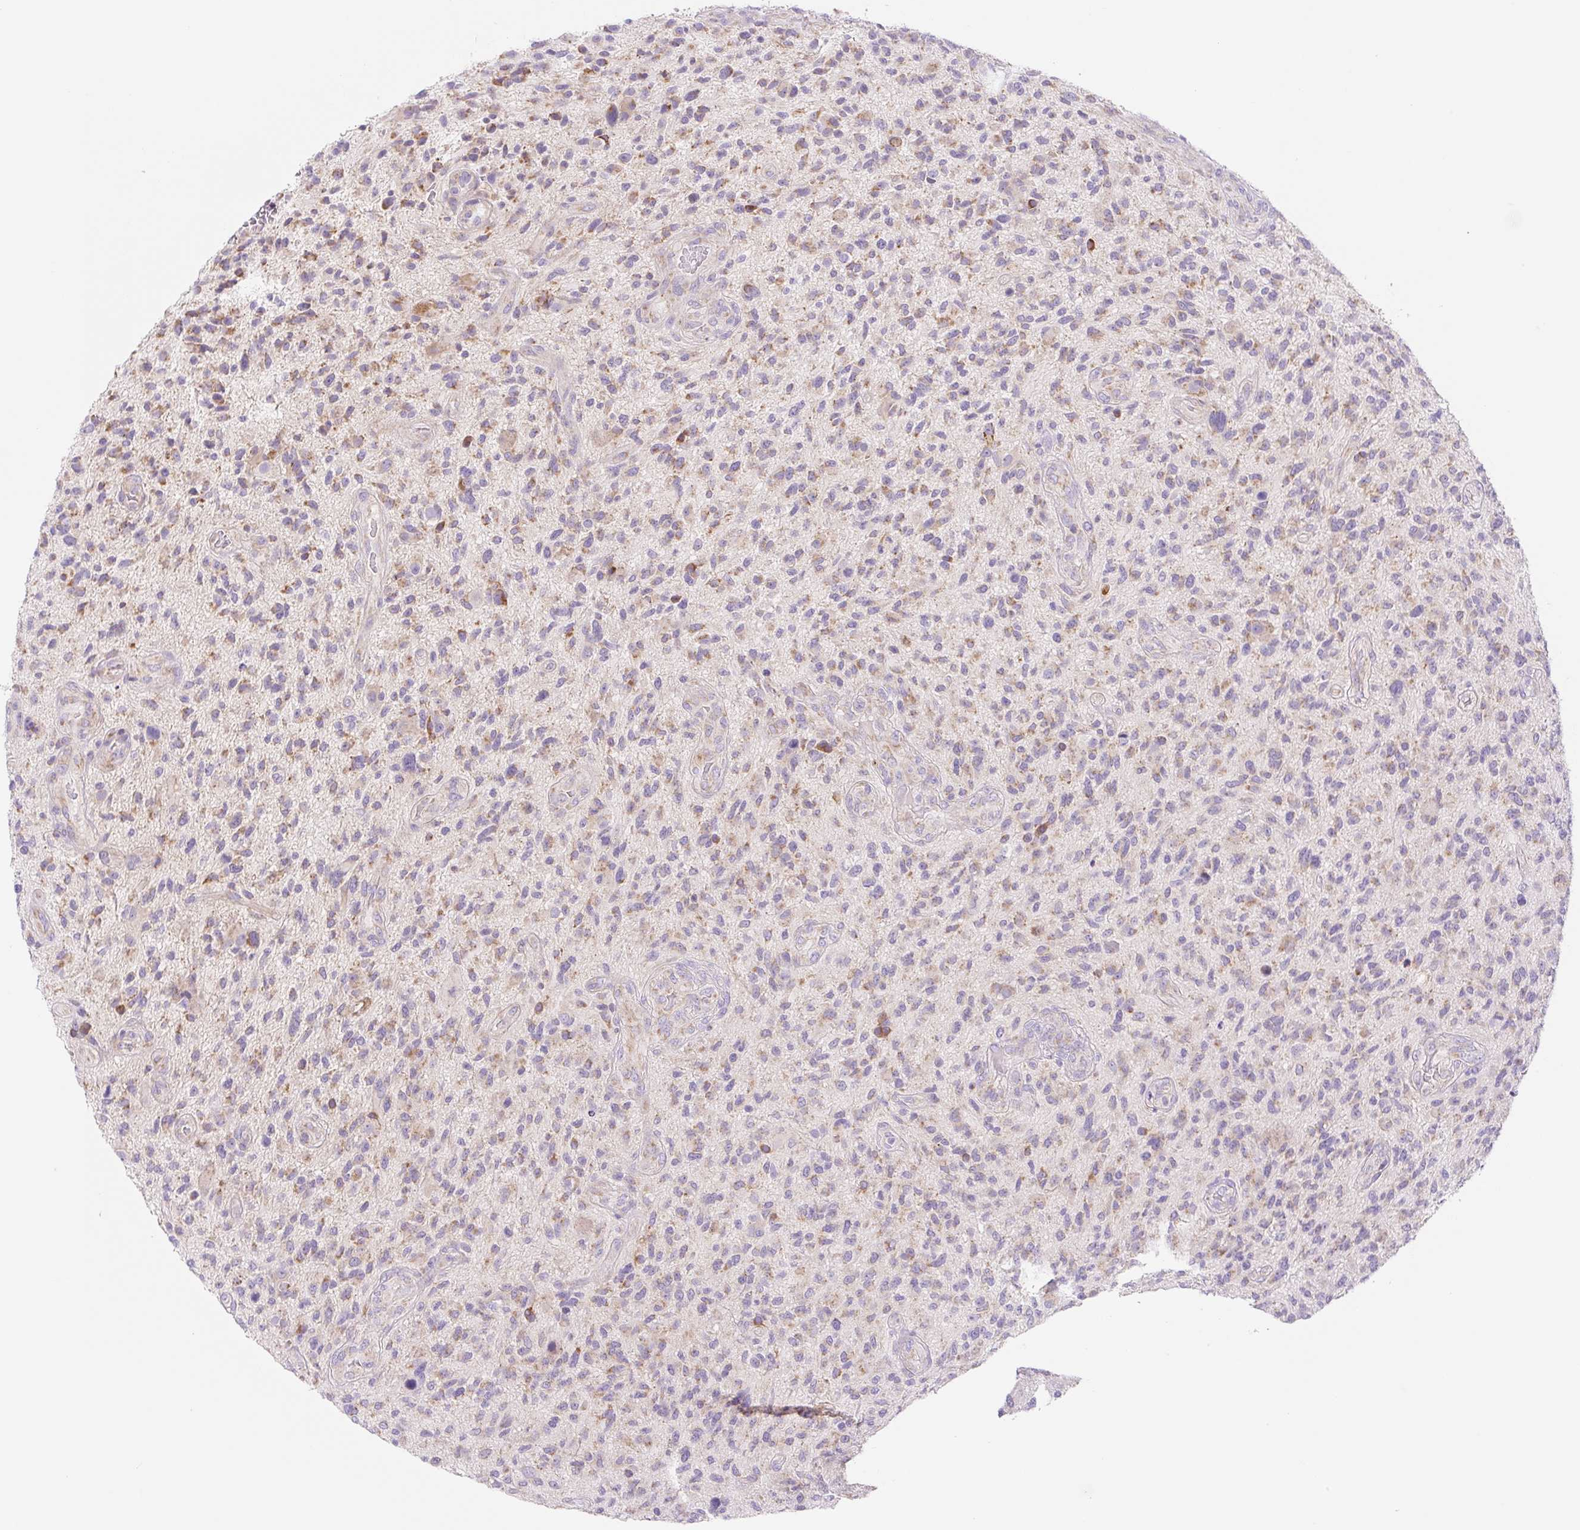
{"staining": {"intensity": "weak", "quantity": "25%-75%", "location": "cytoplasmic/membranous"}, "tissue": "glioma", "cell_type": "Tumor cells", "image_type": "cancer", "snomed": [{"axis": "morphology", "description": "Glioma, malignant, High grade"}, {"axis": "topography", "description": "Brain"}], "caption": "Glioma stained for a protein (brown) displays weak cytoplasmic/membranous positive positivity in approximately 25%-75% of tumor cells.", "gene": "FOCAD", "patient": {"sex": "male", "age": 47}}